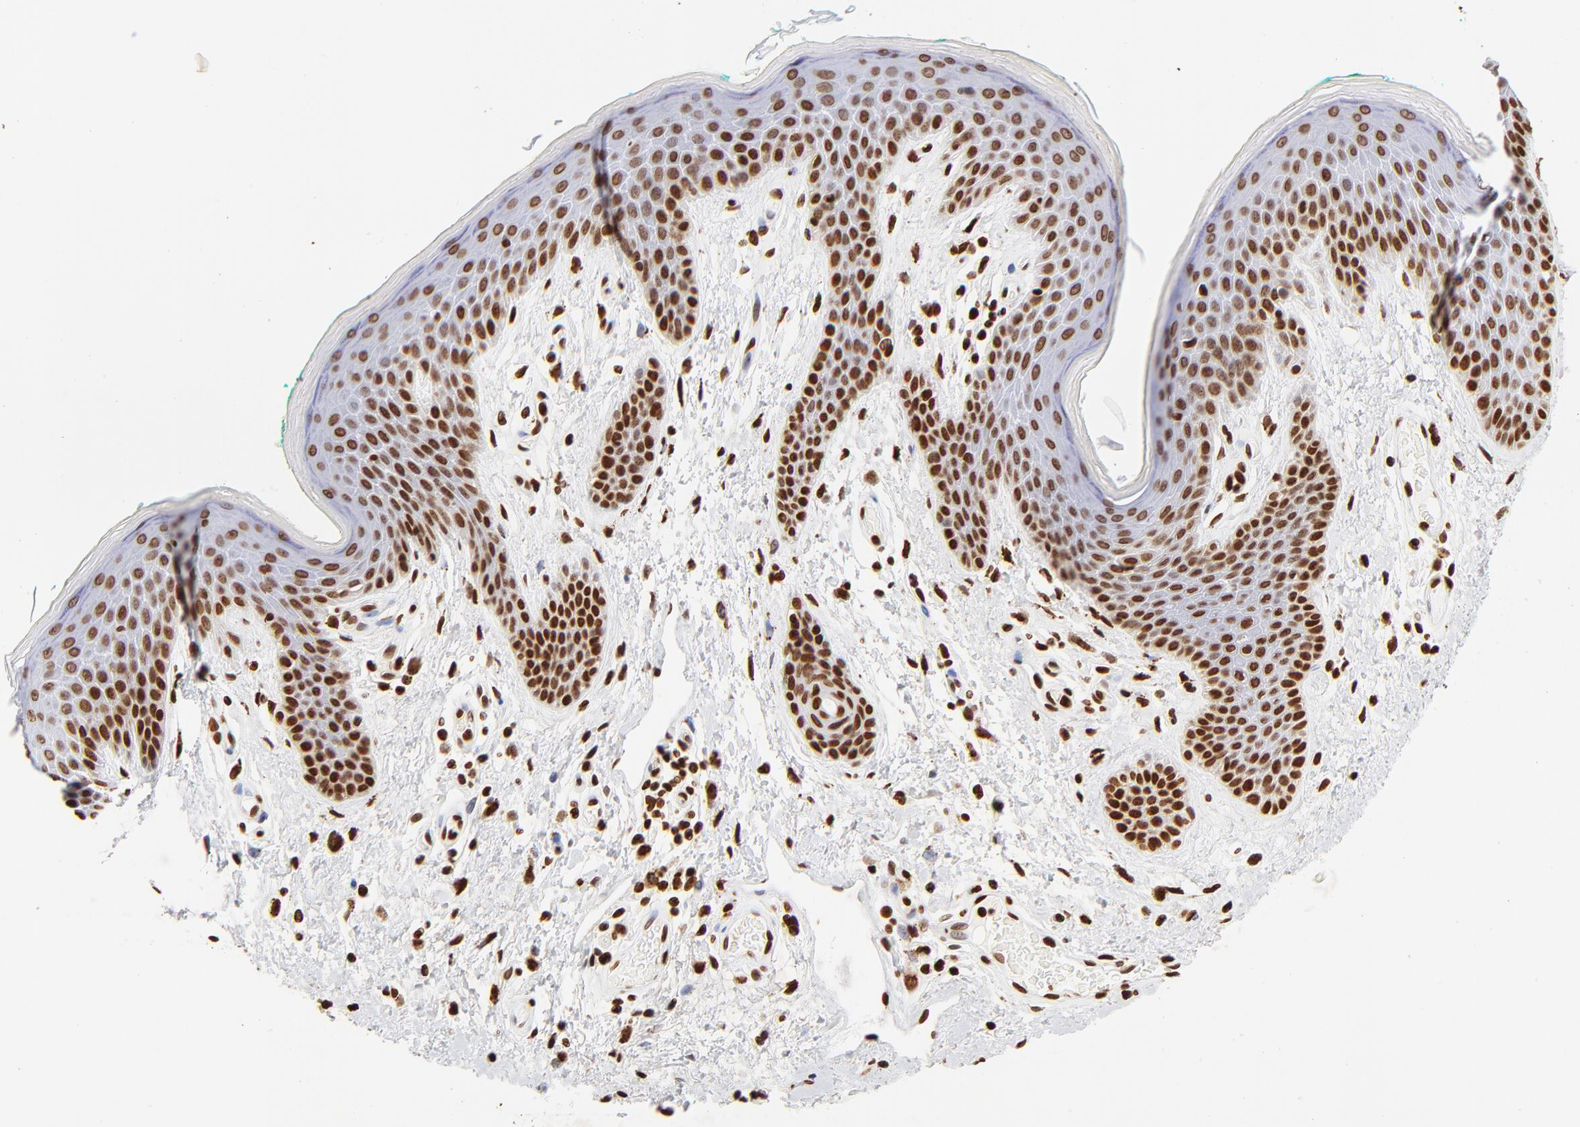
{"staining": {"intensity": "strong", "quantity": ">75%", "location": "nuclear"}, "tissue": "skin", "cell_type": "Epidermal cells", "image_type": "normal", "snomed": [{"axis": "morphology", "description": "Normal tissue, NOS"}, {"axis": "topography", "description": "Anal"}], "caption": "Protein expression analysis of normal human skin reveals strong nuclear positivity in about >75% of epidermal cells.", "gene": "FBH1", "patient": {"sex": "male", "age": 74}}